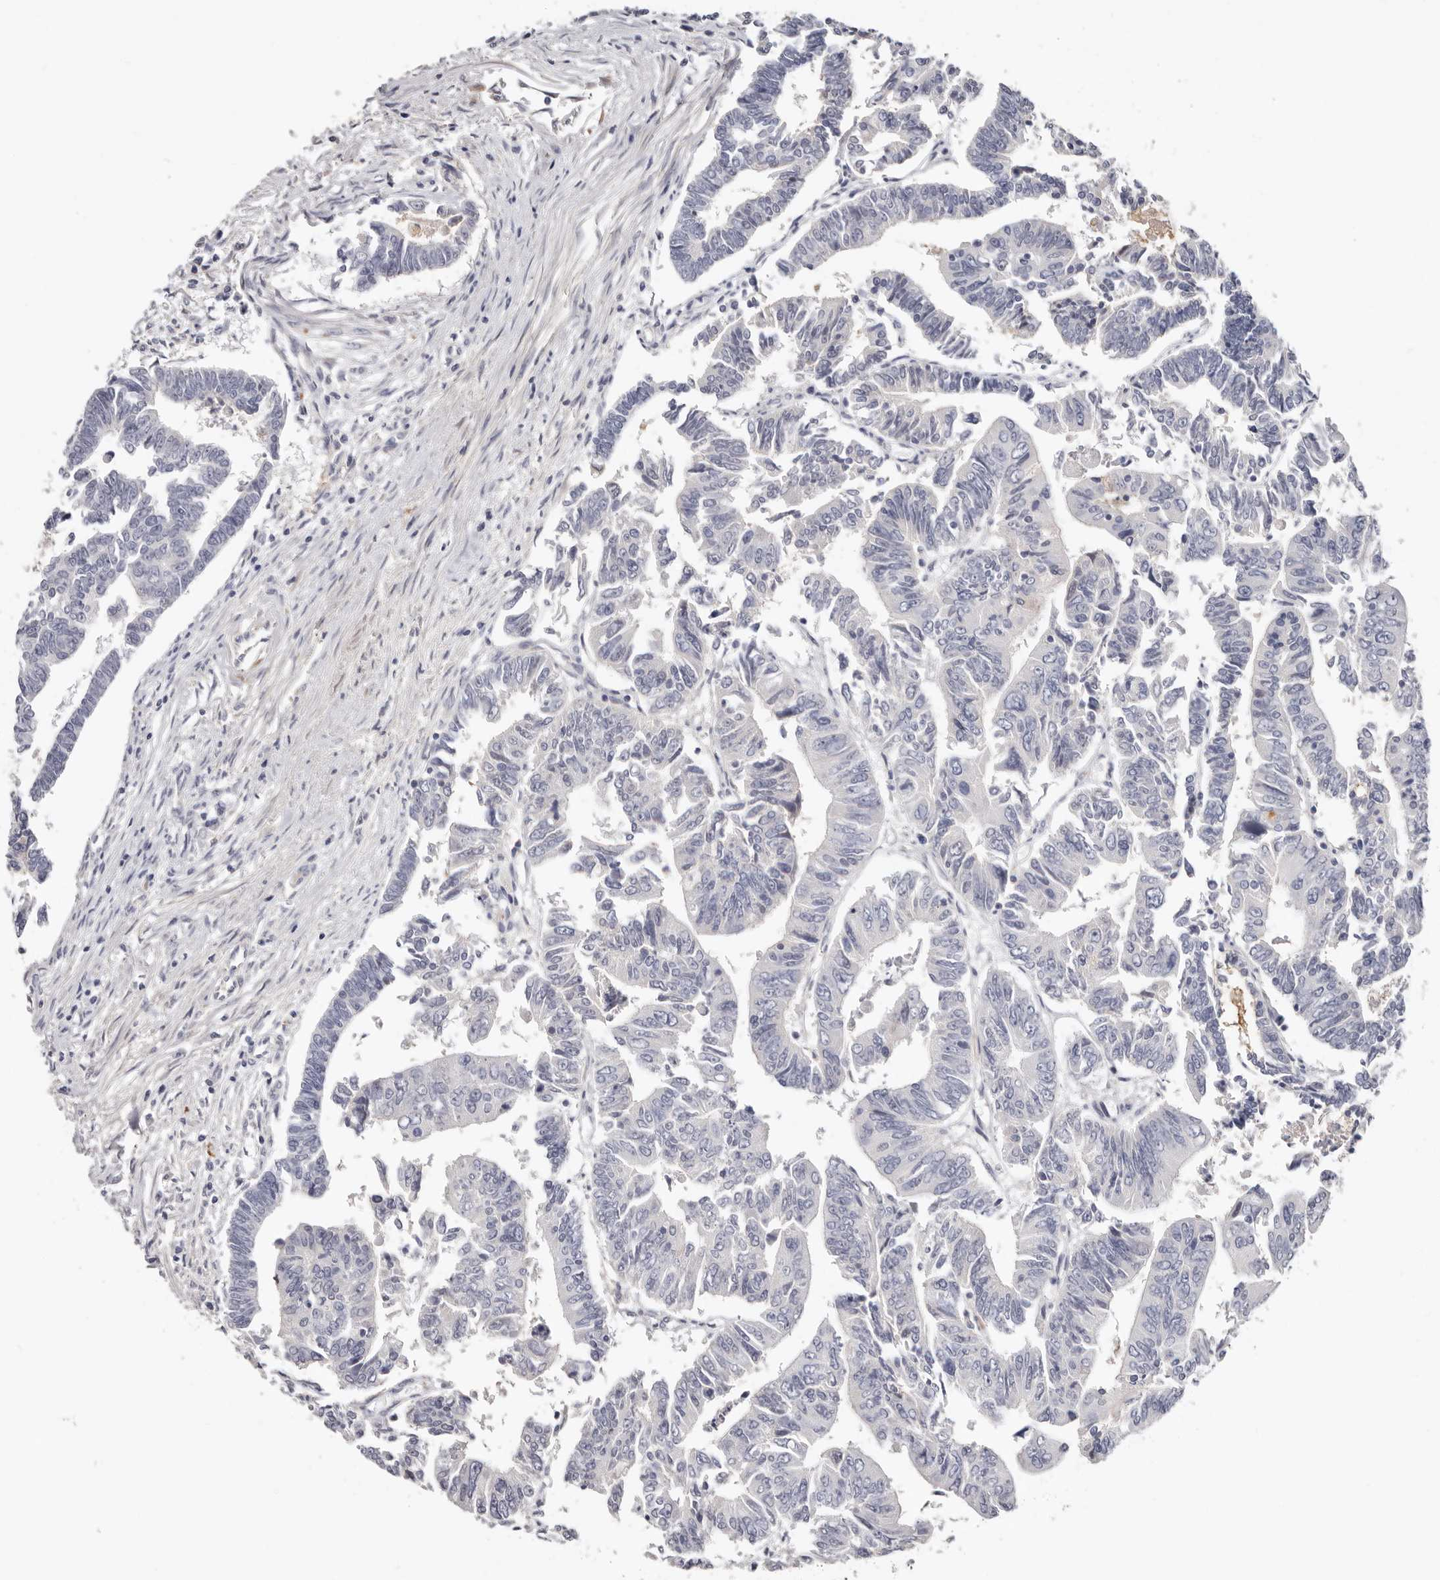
{"staining": {"intensity": "negative", "quantity": "none", "location": "none"}, "tissue": "colorectal cancer", "cell_type": "Tumor cells", "image_type": "cancer", "snomed": [{"axis": "morphology", "description": "Adenocarcinoma, NOS"}, {"axis": "topography", "description": "Rectum"}], "caption": "The histopathology image displays no significant staining in tumor cells of adenocarcinoma (colorectal). (DAB immunohistochemistry (IHC) visualized using brightfield microscopy, high magnification).", "gene": "PKDCC", "patient": {"sex": "female", "age": 65}}